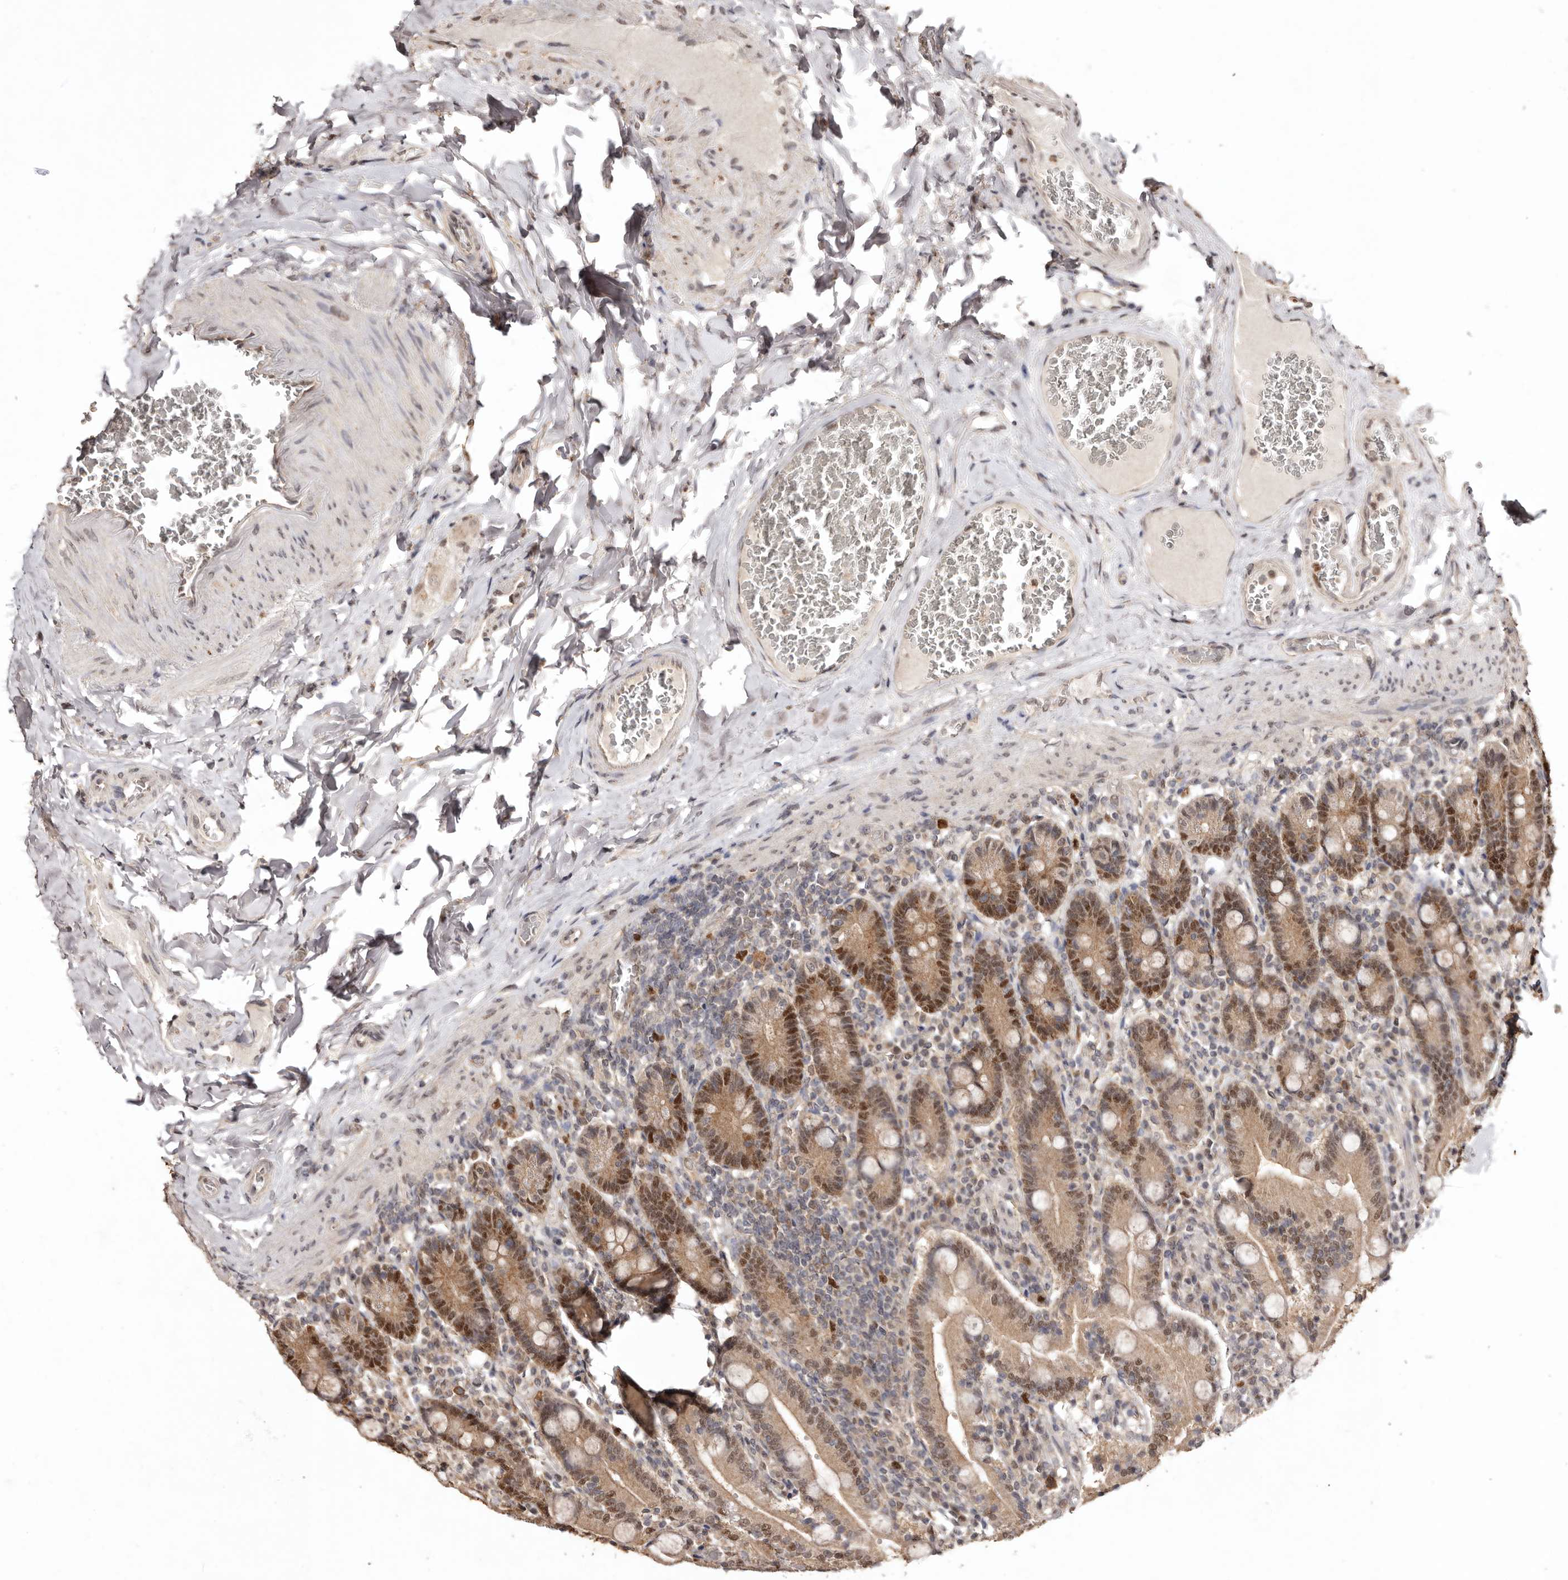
{"staining": {"intensity": "strong", "quantity": ">75%", "location": "cytoplasmic/membranous,nuclear"}, "tissue": "duodenum", "cell_type": "Glandular cells", "image_type": "normal", "snomed": [{"axis": "morphology", "description": "Normal tissue, NOS"}, {"axis": "topography", "description": "Duodenum"}], "caption": "Duodenum was stained to show a protein in brown. There is high levels of strong cytoplasmic/membranous,nuclear positivity in about >75% of glandular cells. Nuclei are stained in blue.", "gene": "NOTCH1", "patient": {"sex": "female", "age": 62}}